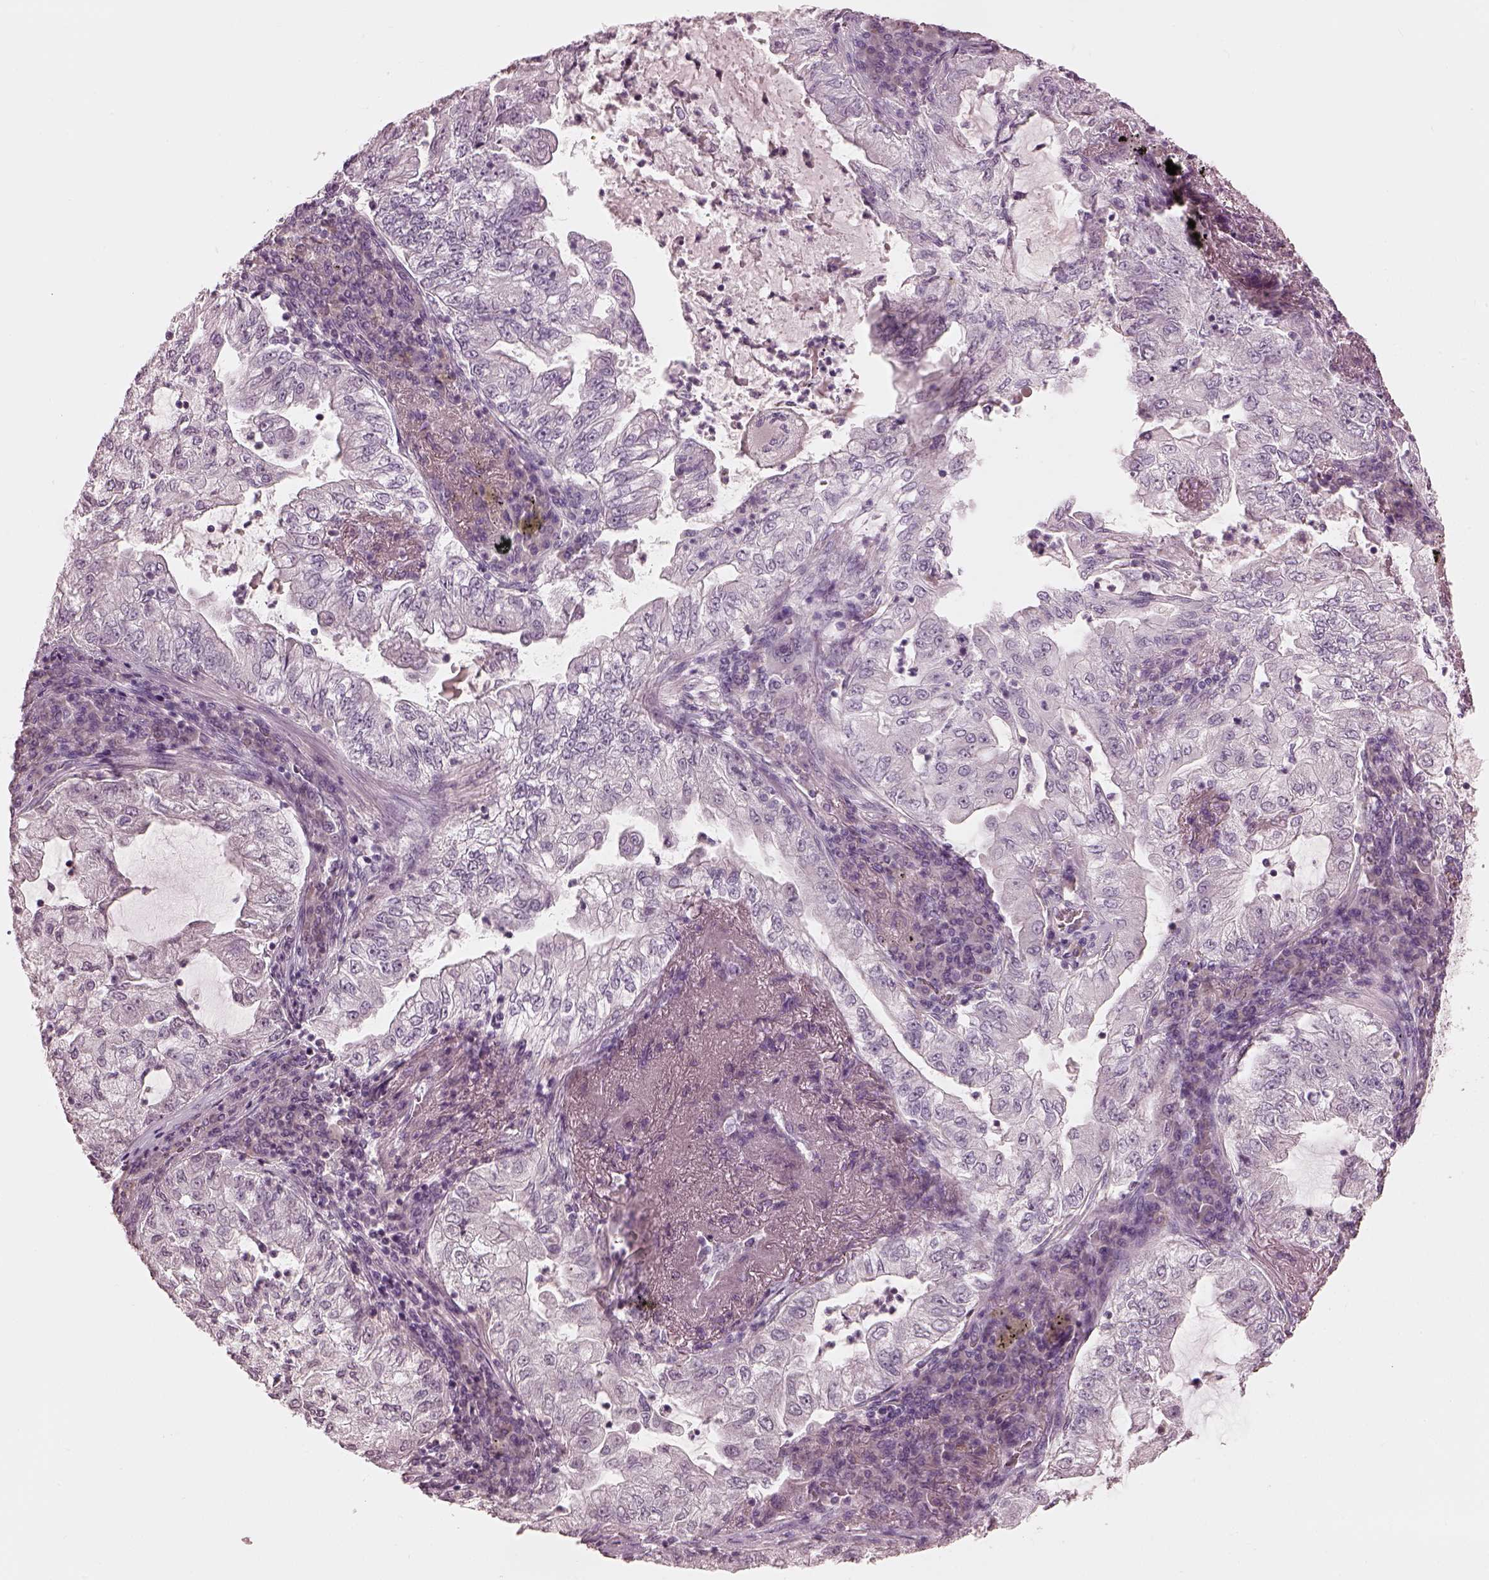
{"staining": {"intensity": "negative", "quantity": "none", "location": "none"}, "tissue": "lung cancer", "cell_type": "Tumor cells", "image_type": "cancer", "snomed": [{"axis": "morphology", "description": "Adenocarcinoma, NOS"}, {"axis": "topography", "description": "Lung"}], "caption": "DAB immunohistochemical staining of human adenocarcinoma (lung) exhibits no significant expression in tumor cells.", "gene": "MIA", "patient": {"sex": "female", "age": 73}}